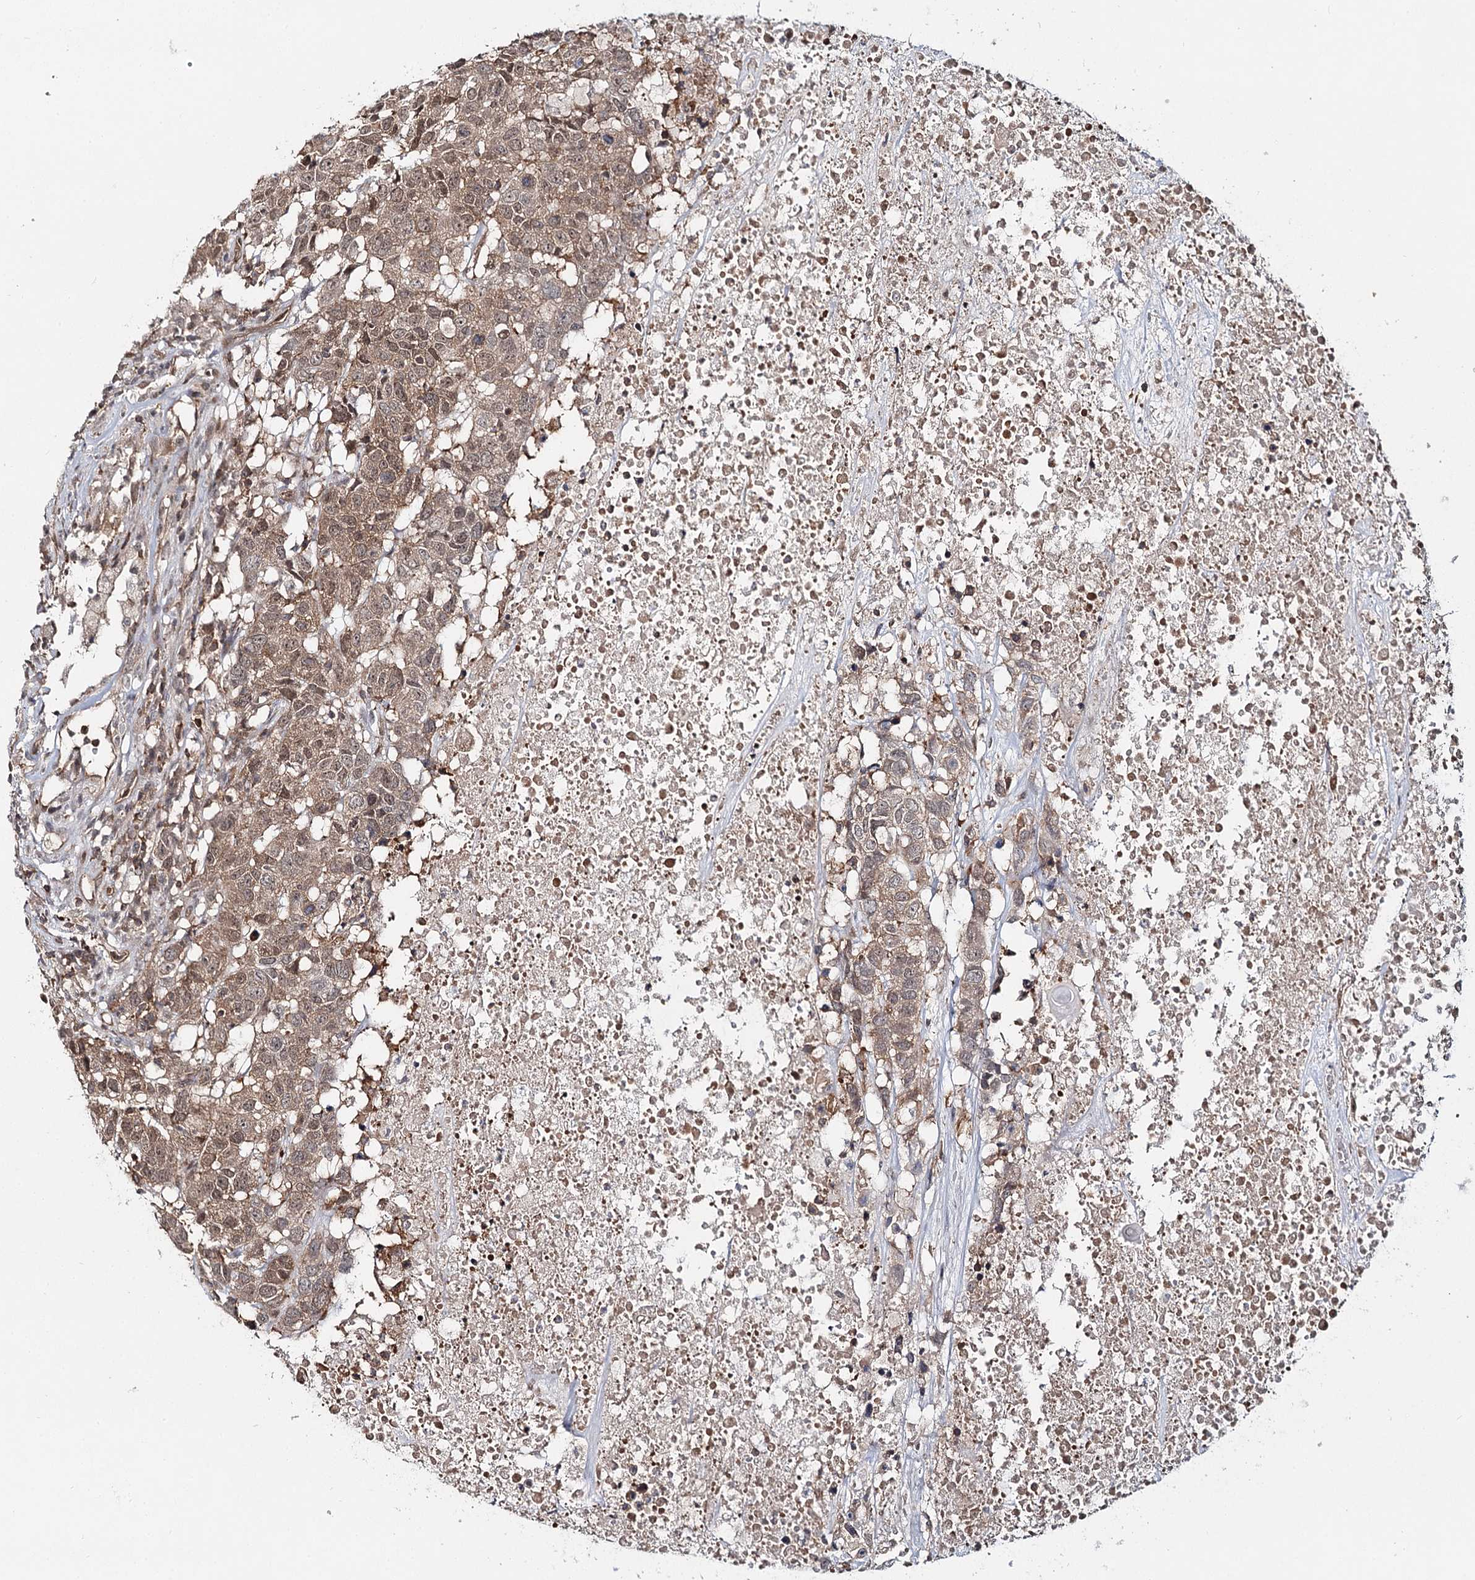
{"staining": {"intensity": "moderate", "quantity": ">75%", "location": "cytoplasmic/membranous,nuclear"}, "tissue": "head and neck cancer", "cell_type": "Tumor cells", "image_type": "cancer", "snomed": [{"axis": "morphology", "description": "Squamous cell carcinoma, NOS"}, {"axis": "topography", "description": "Head-Neck"}], "caption": "This image displays head and neck squamous cell carcinoma stained with immunohistochemistry (IHC) to label a protein in brown. The cytoplasmic/membranous and nuclear of tumor cells show moderate positivity for the protein. Nuclei are counter-stained blue.", "gene": "FAM120B", "patient": {"sex": "male", "age": 66}}